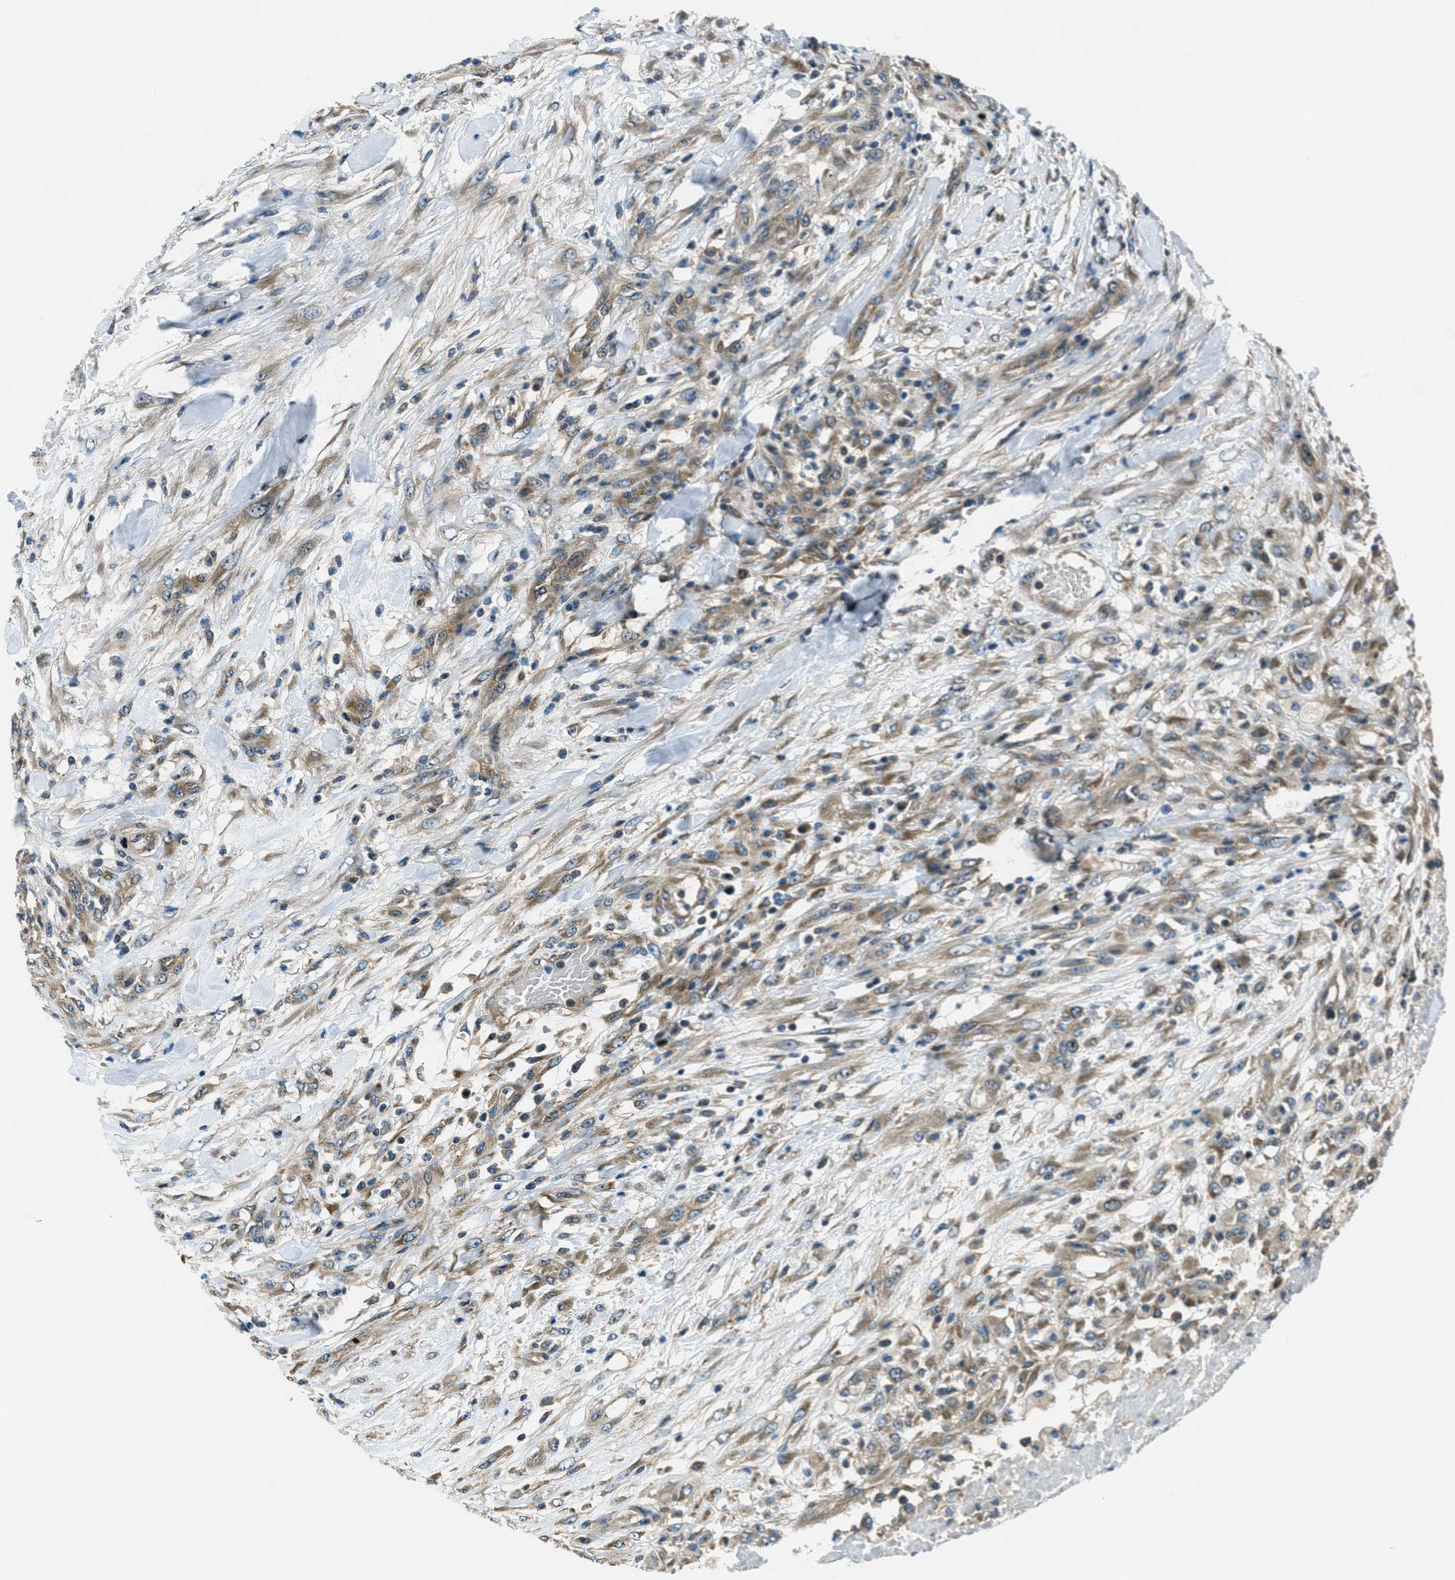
{"staining": {"intensity": "moderate", "quantity": ">75%", "location": "cytoplasmic/membranous"}, "tissue": "testis cancer", "cell_type": "Tumor cells", "image_type": "cancer", "snomed": [{"axis": "morphology", "description": "Seminoma, NOS"}, {"axis": "topography", "description": "Testis"}], "caption": "Tumor cells show medium levels of moderate cytoplasmic/membranous staining in about >75% of cells in human testis cancer.", "gene": "ARFGAP2", "patient": {"sex": "male", "age": 59}}